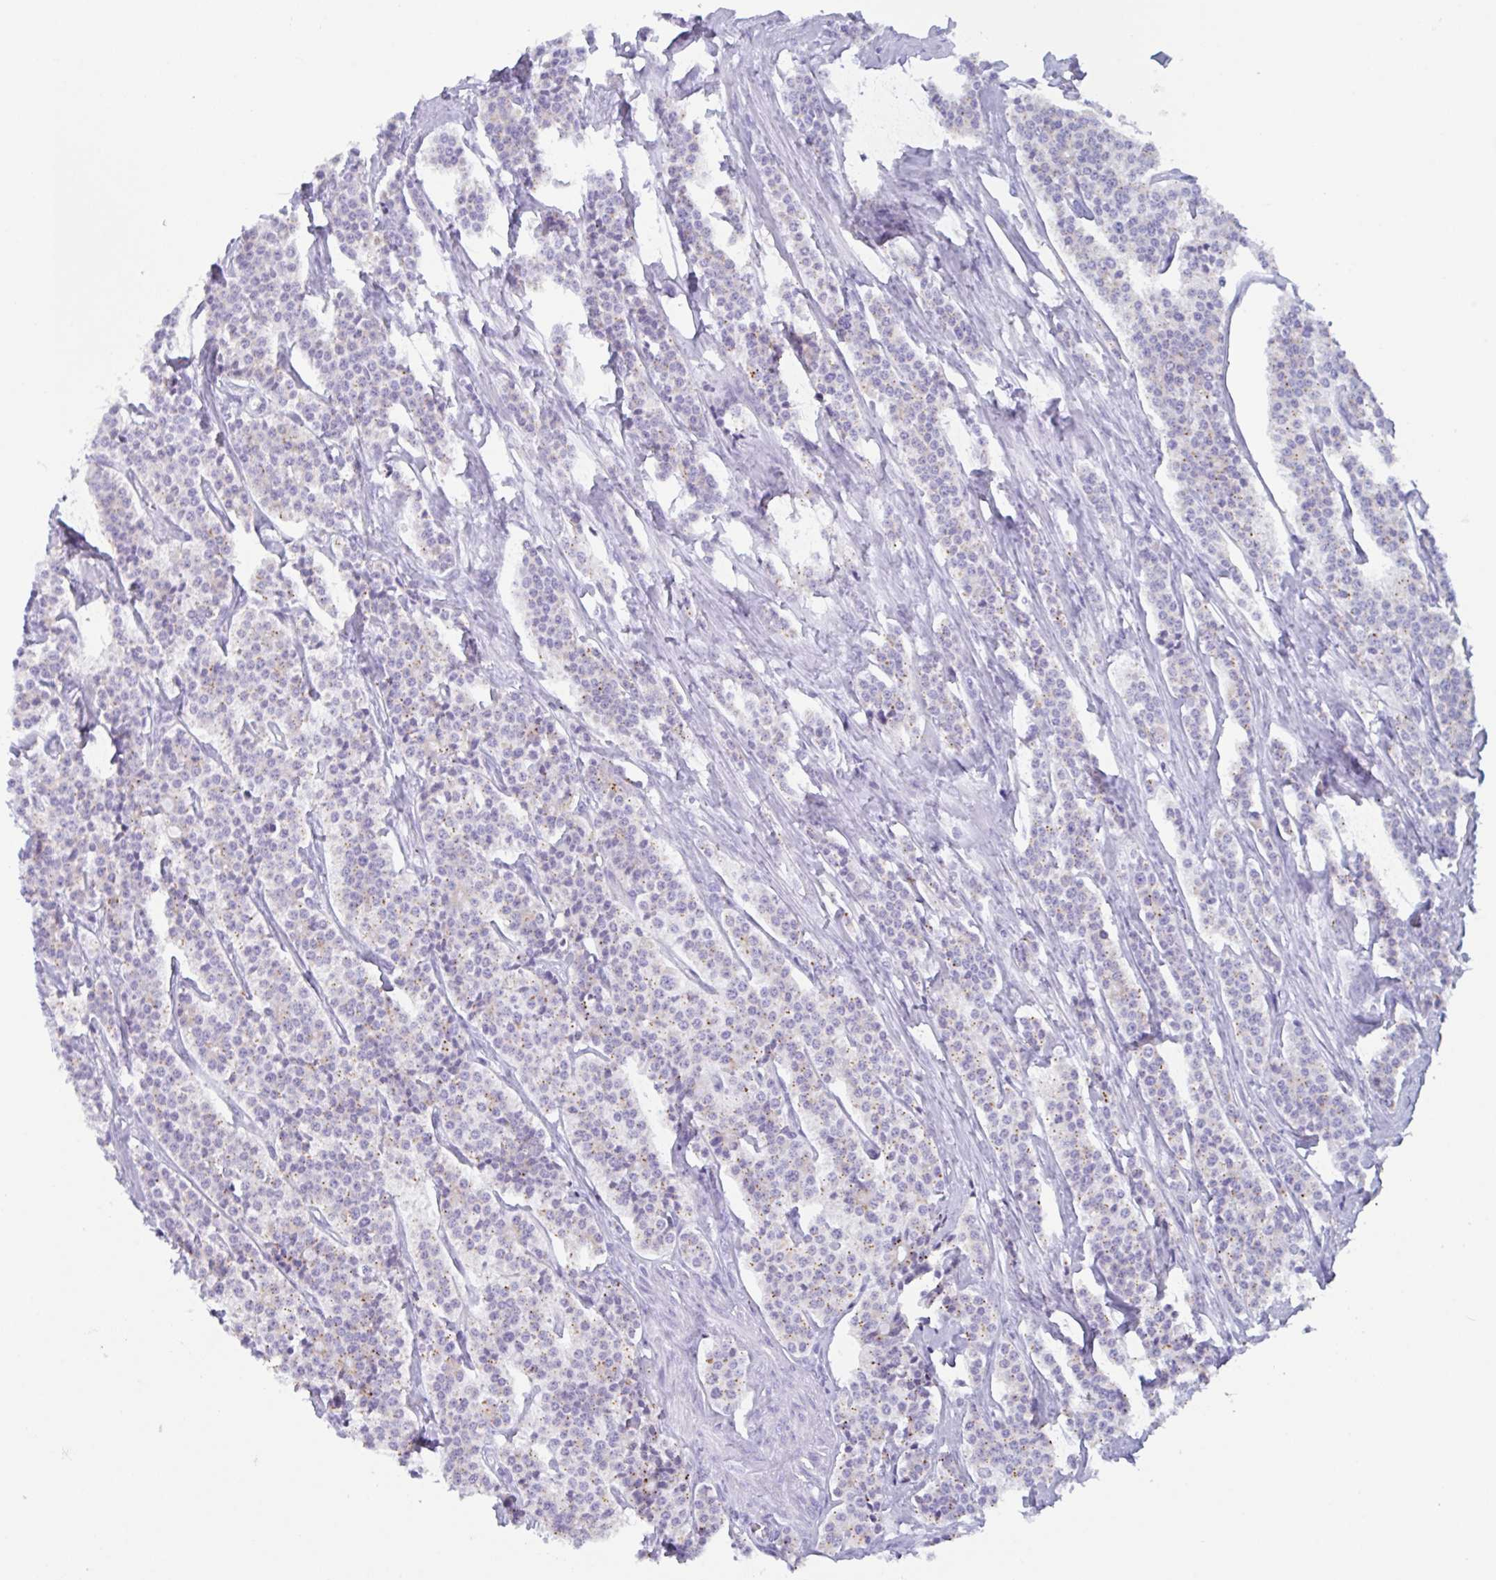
{"staining": {"intensity": "moderate", "quantity": "25%-75%", "location": "cytoplasmic/membranous"}, "tissue": "carcinoid", "cell_type": "Tumor cells", "image_type": "cancer", "snomed": [{"axis": "morphology", "description": "Carcinoid, malignant, NOS"}, {"axis": "topography", "description": "Small intestine"}], "caption": "Protein analysis of carcinoid tissue displays moderate cytoplasmic/membranous positivity in about 25%-75% of tumor cells.", "gene": "DTWD2", "patient": {"sex": "male", "age": 63}}